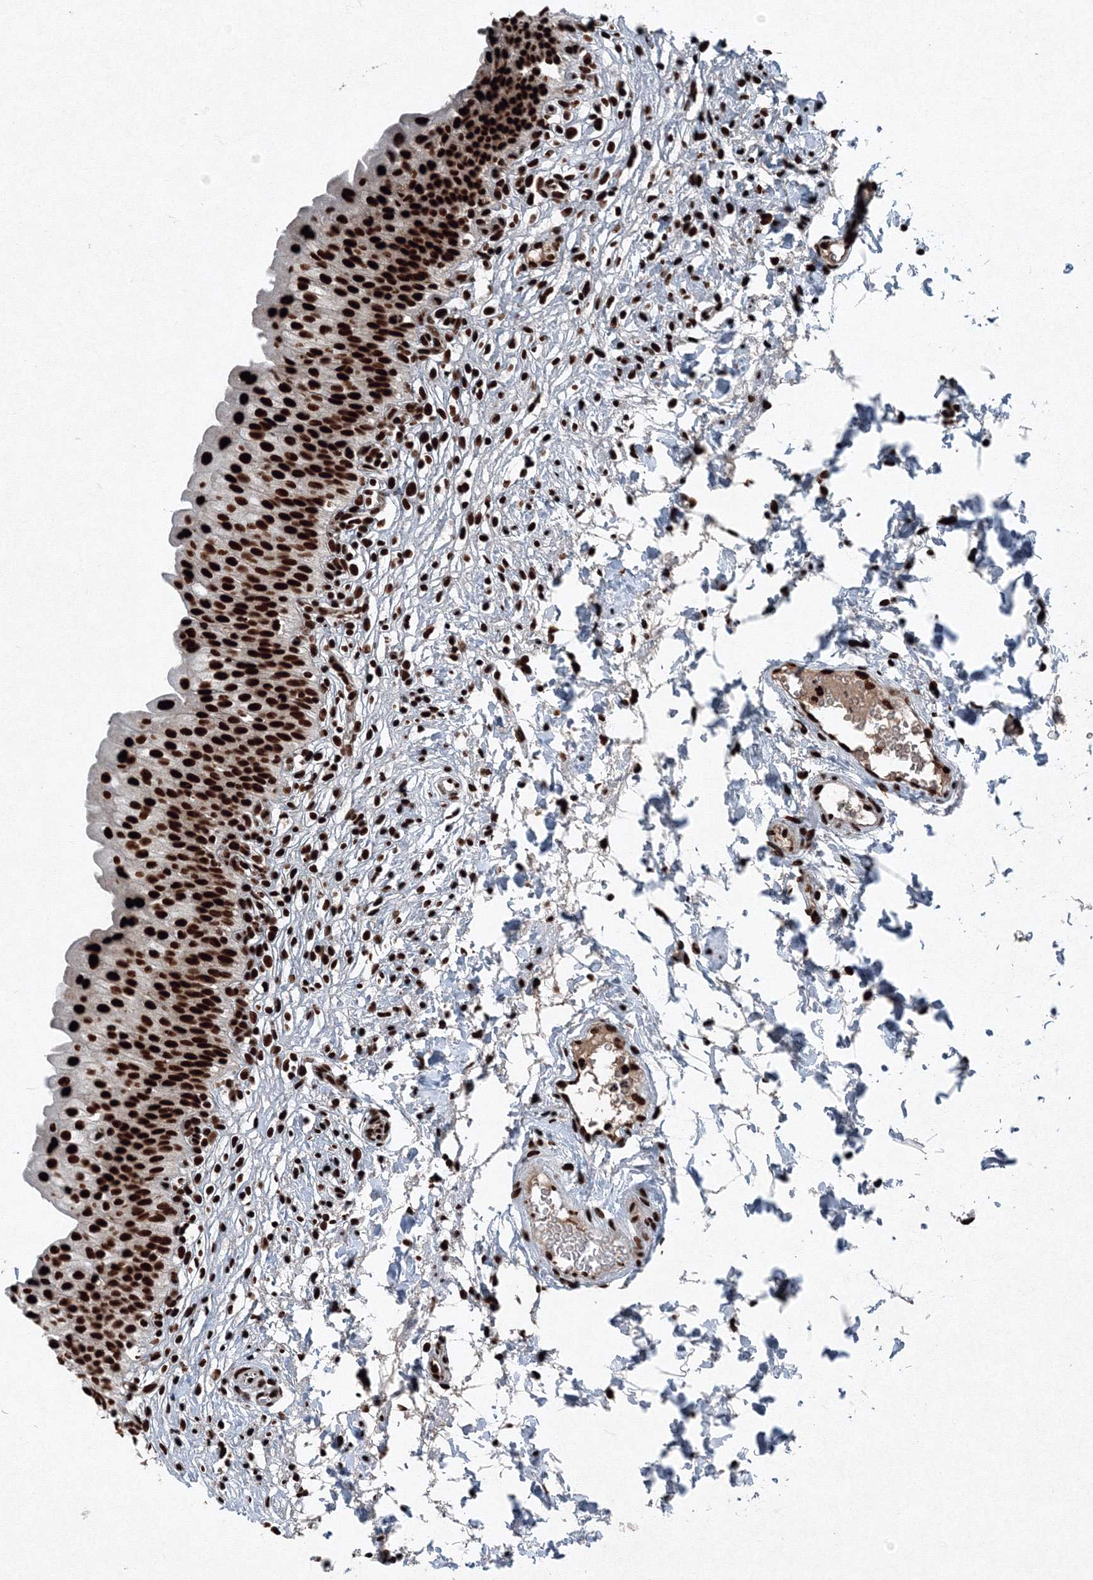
{"staining": {"intensity": "strong", "quantity": ">75%", "location": "nuclear"}, "tissue": "urinary bladder", "cell_type": "Urothelial cells", "image_type": "normal", "snomed": [{"axis": "morphology", "description": "Normal tissue, NOS"}, {"axis": "topography", "description": "Urinary bladder"}], "caption": "DAB immunohistochemical staining of unremarkable urinary bladder displays strong nuclear protein staining in about >75% of urothelial cells.", "gene": "SNRPC", "patient": {"sex": "male", "age": 55}}